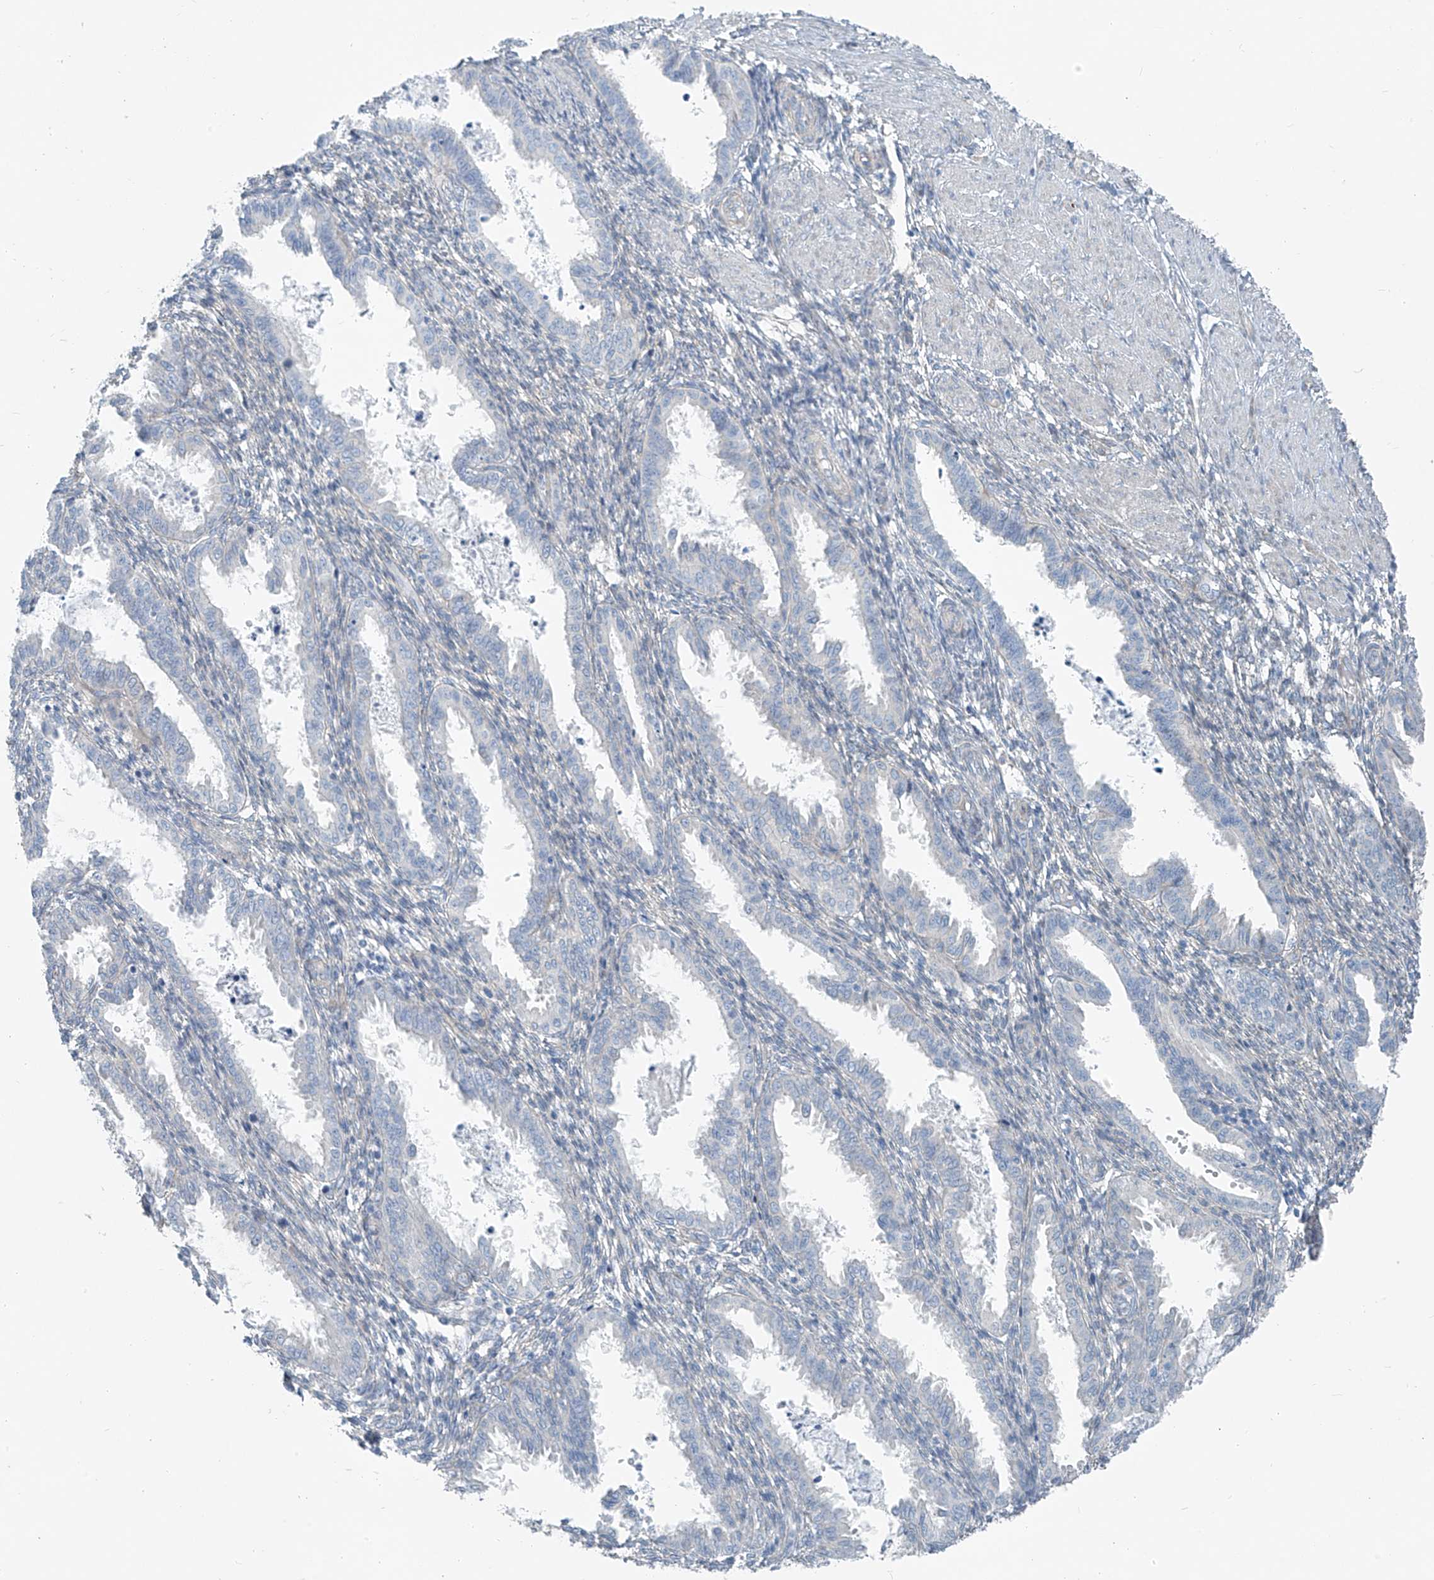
{"staining": {"intensity": "negative", "quantity": "none", "location": "none"}, "tissue": "endometrium", "cell_type": "Cells in endometrial stroma", "image_type": "normal", "snomed": [{"axis": "morphology", "description": "Normal tissue, NOS"}, {"axis": "topography", "description": "Endometrium"}], "caption": "Immunohistochemistry (IHC) image of normal endometrium stained for a protein (brown), which displays no staining in cells in endometrial stroma. (DAB (3,3'-diaminobenzidine) IHC, high magnification).", "gene": "TNS2", "patient": {"sex": "female", "age": 33}}